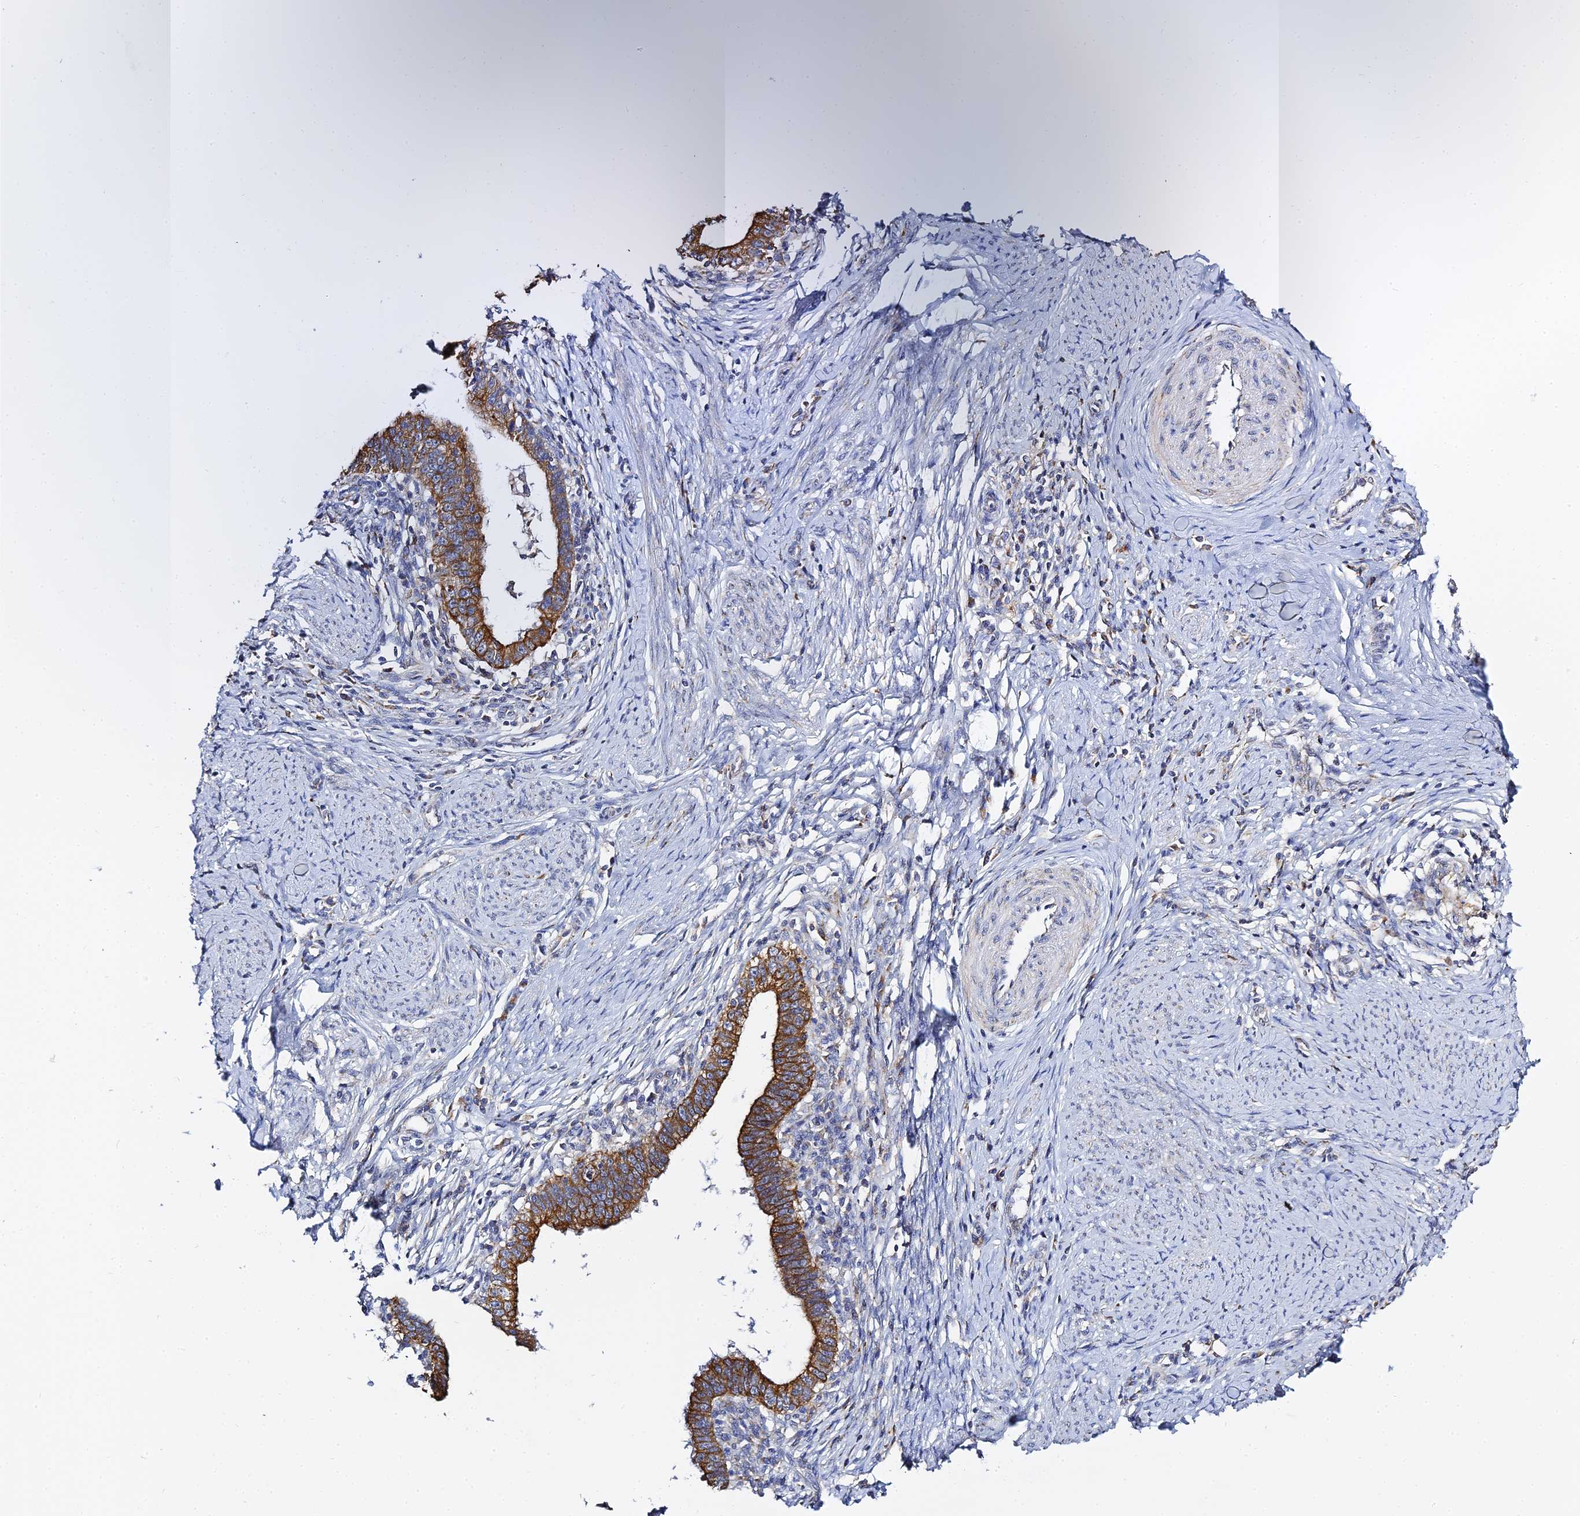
{"staining": {"intensity": "strong", "quantity": ">75%", "location": "cytoplasmic/membranous"}, "tissue": "cervical cancer", "cell_type": "Tumor cells", "image_type": "cancer", "snomed": [{"axis": "morphology", "description": "Adenocarcinoma, NOS"}, {"axis": "topography", "description": "Cervix"}], "caption": "Tumor cells exhibit high levels of strong cytoplasmic/membranous staining in about >75% of cells in adenocarcinoma (cervical). (Stains: DAB in brown, nuclei in blue, Microscopy: brightfield microscopy at high magnification).", "gene": "ZXDA", "patient": {"sex": "female", "age": 36}}